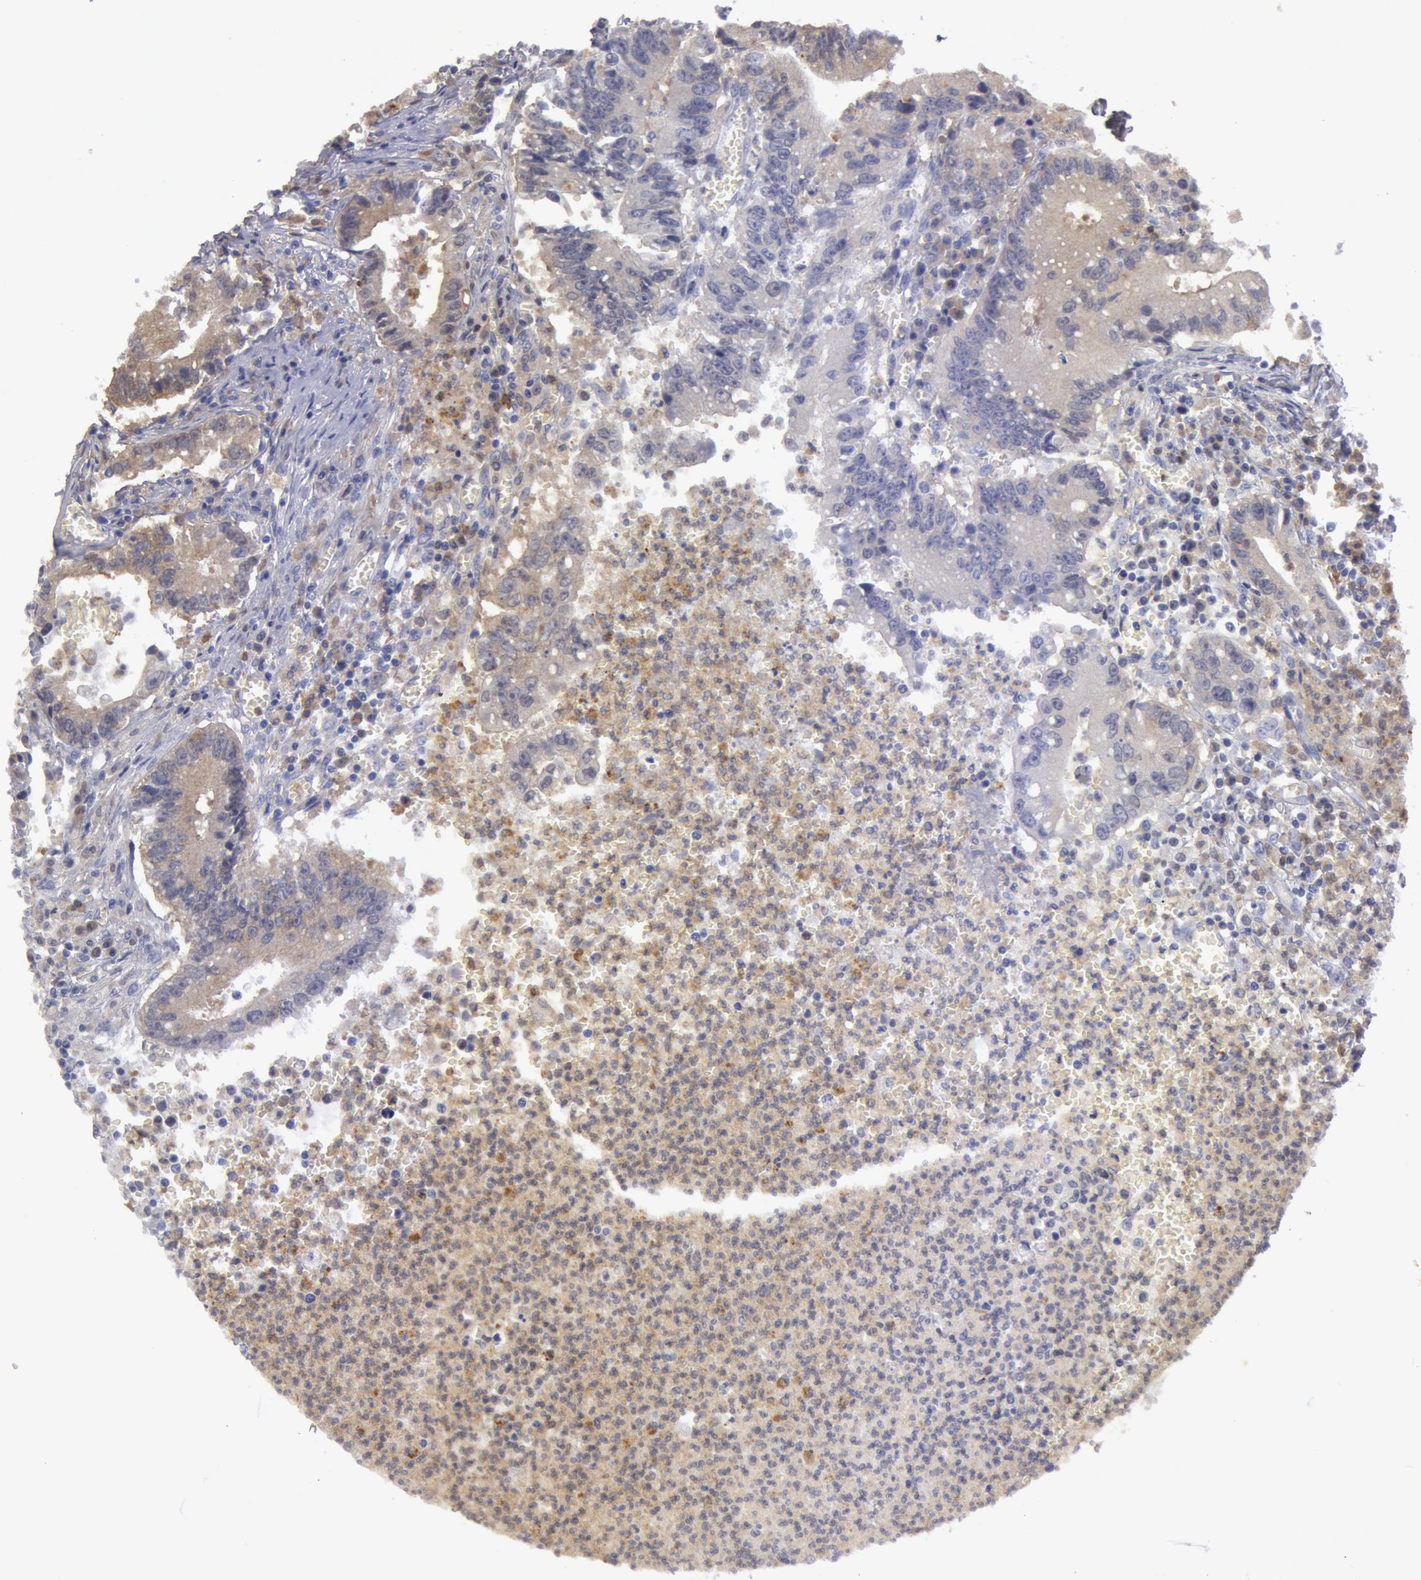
{"staining": {"intensity": "moderate", "quantity": ">75%", "location": "cytoplasmic/membranous"}, "tissue": "colorectal cancer", "cell_type": "Tumor cells", "image_type": "cancer", "snomed": [{"axis": "morphology", "description": "Adenocarcinoma, NOS"}, {"axis": "topography", "description": "Rectum"}], "caption": "Protein expression analysis of colorectal cancer demonstrates moderate cytoplasmic/membranous staining in approximately >75% of tumor cells.", "gene": "SYK", "patient": {"sex": "female", "age": 81}}